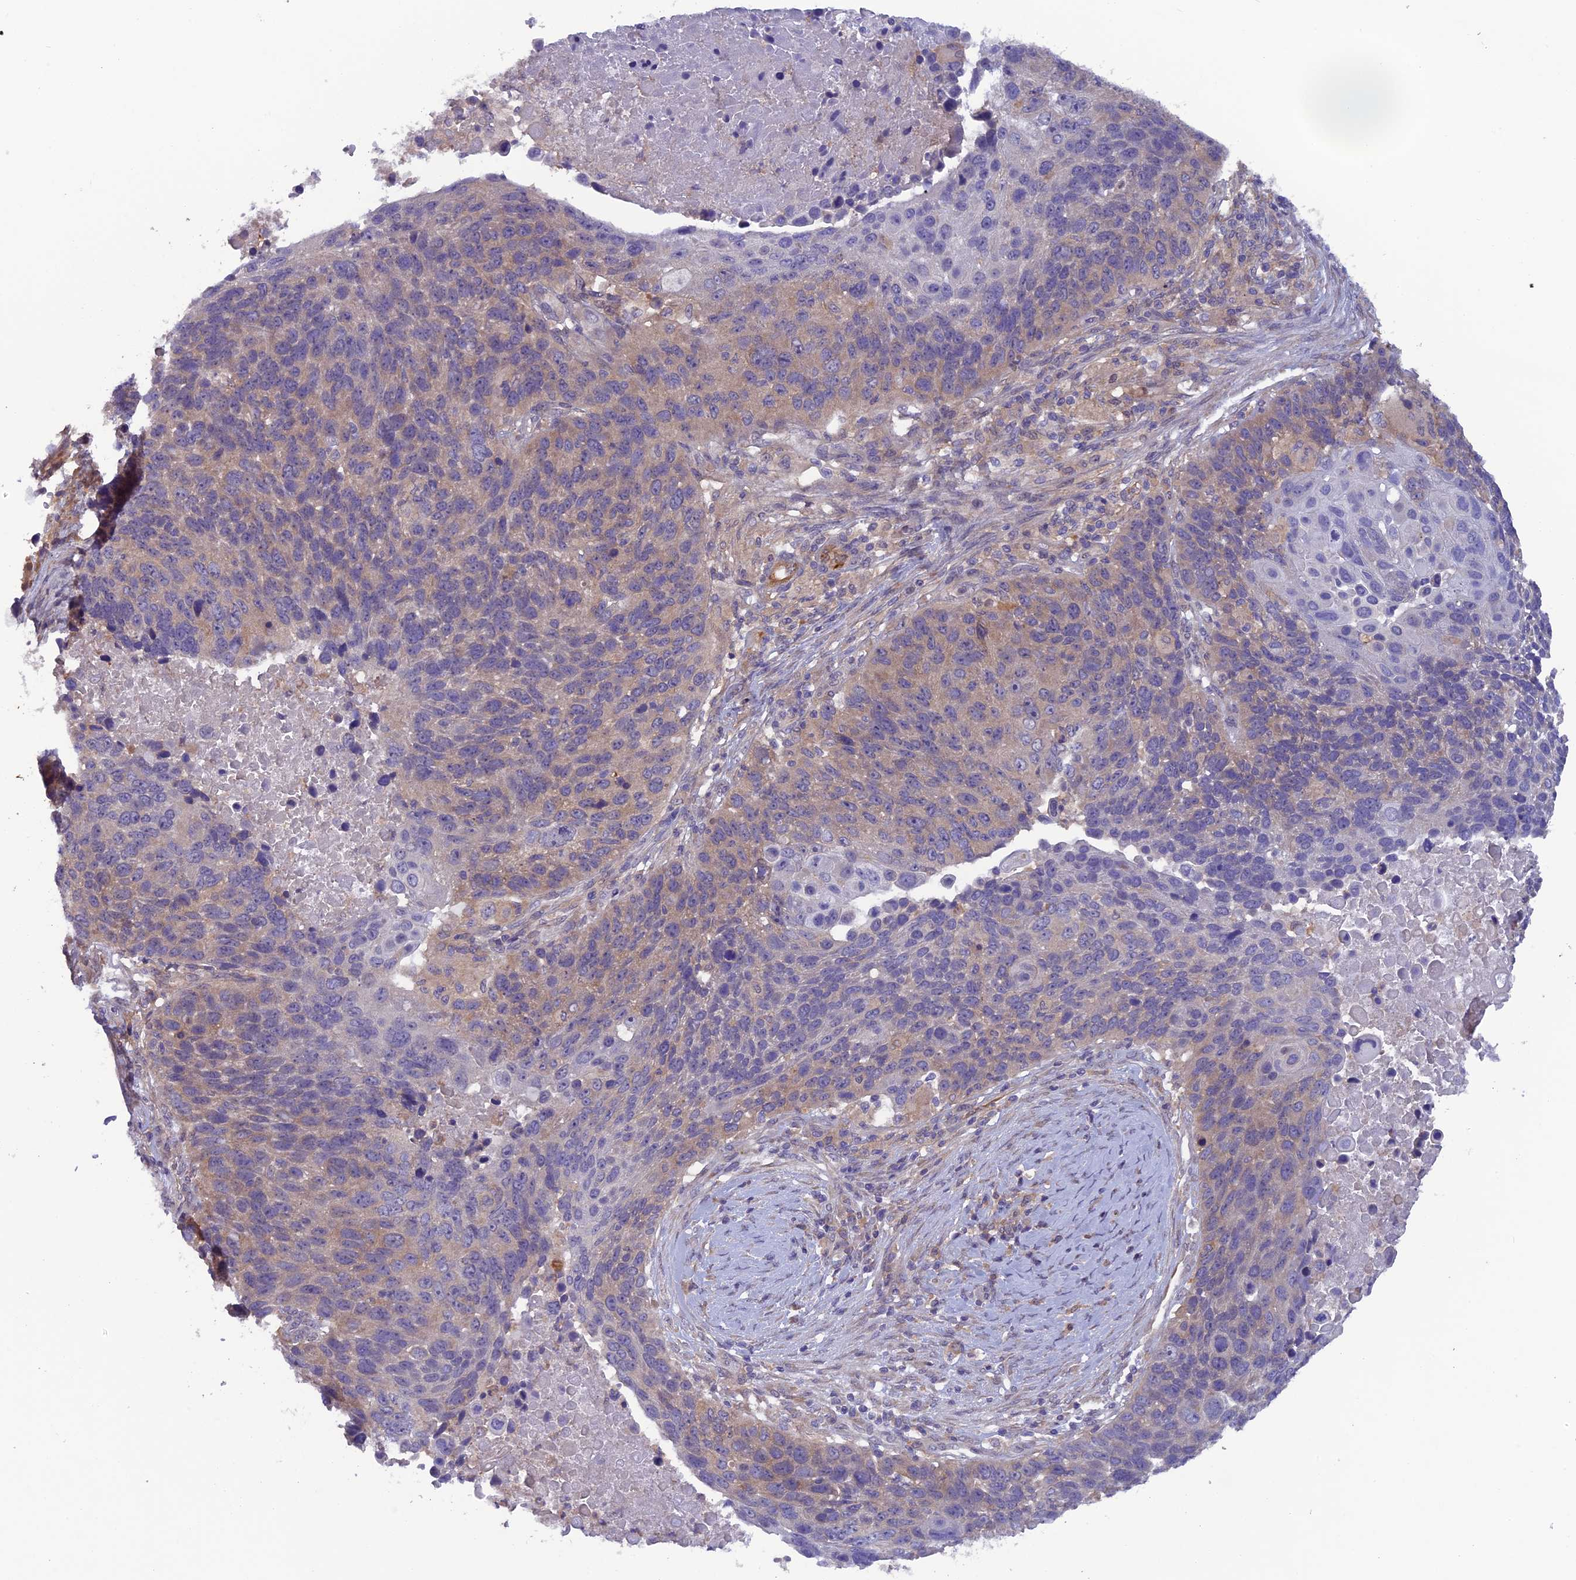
{"staining": {"intensity": "weak", "quantity": "25%-75%", "location": "cytoplasmic/membranous"}, "tissue": "lung cancer", "cell_type": "Tumor cells", "image_type": "cancer", "snomed": [{"axis": "morphology", "description": "Normal tissue, NOS"}, {"axis": "morphology", "description": "Squamous cell carcinoma, NOS"}, {"axis": "topography", "description": "Lymph node"}, {"axis": "topography", "description": "Lung"}], "caption": "Immunohistochemical staining of lung cancer (squamous cell carcinoma) demonstrates low levels of weak cytoplasmic/membranous expression in about 25%-75% of tumor cells. The staining is performed using DAB brown chromogen to label protein expression. The nuclei are counter-stained blue using hematoxylin.", "gene": "MAST2", "patient": {"sex": "male", "age": 66}}